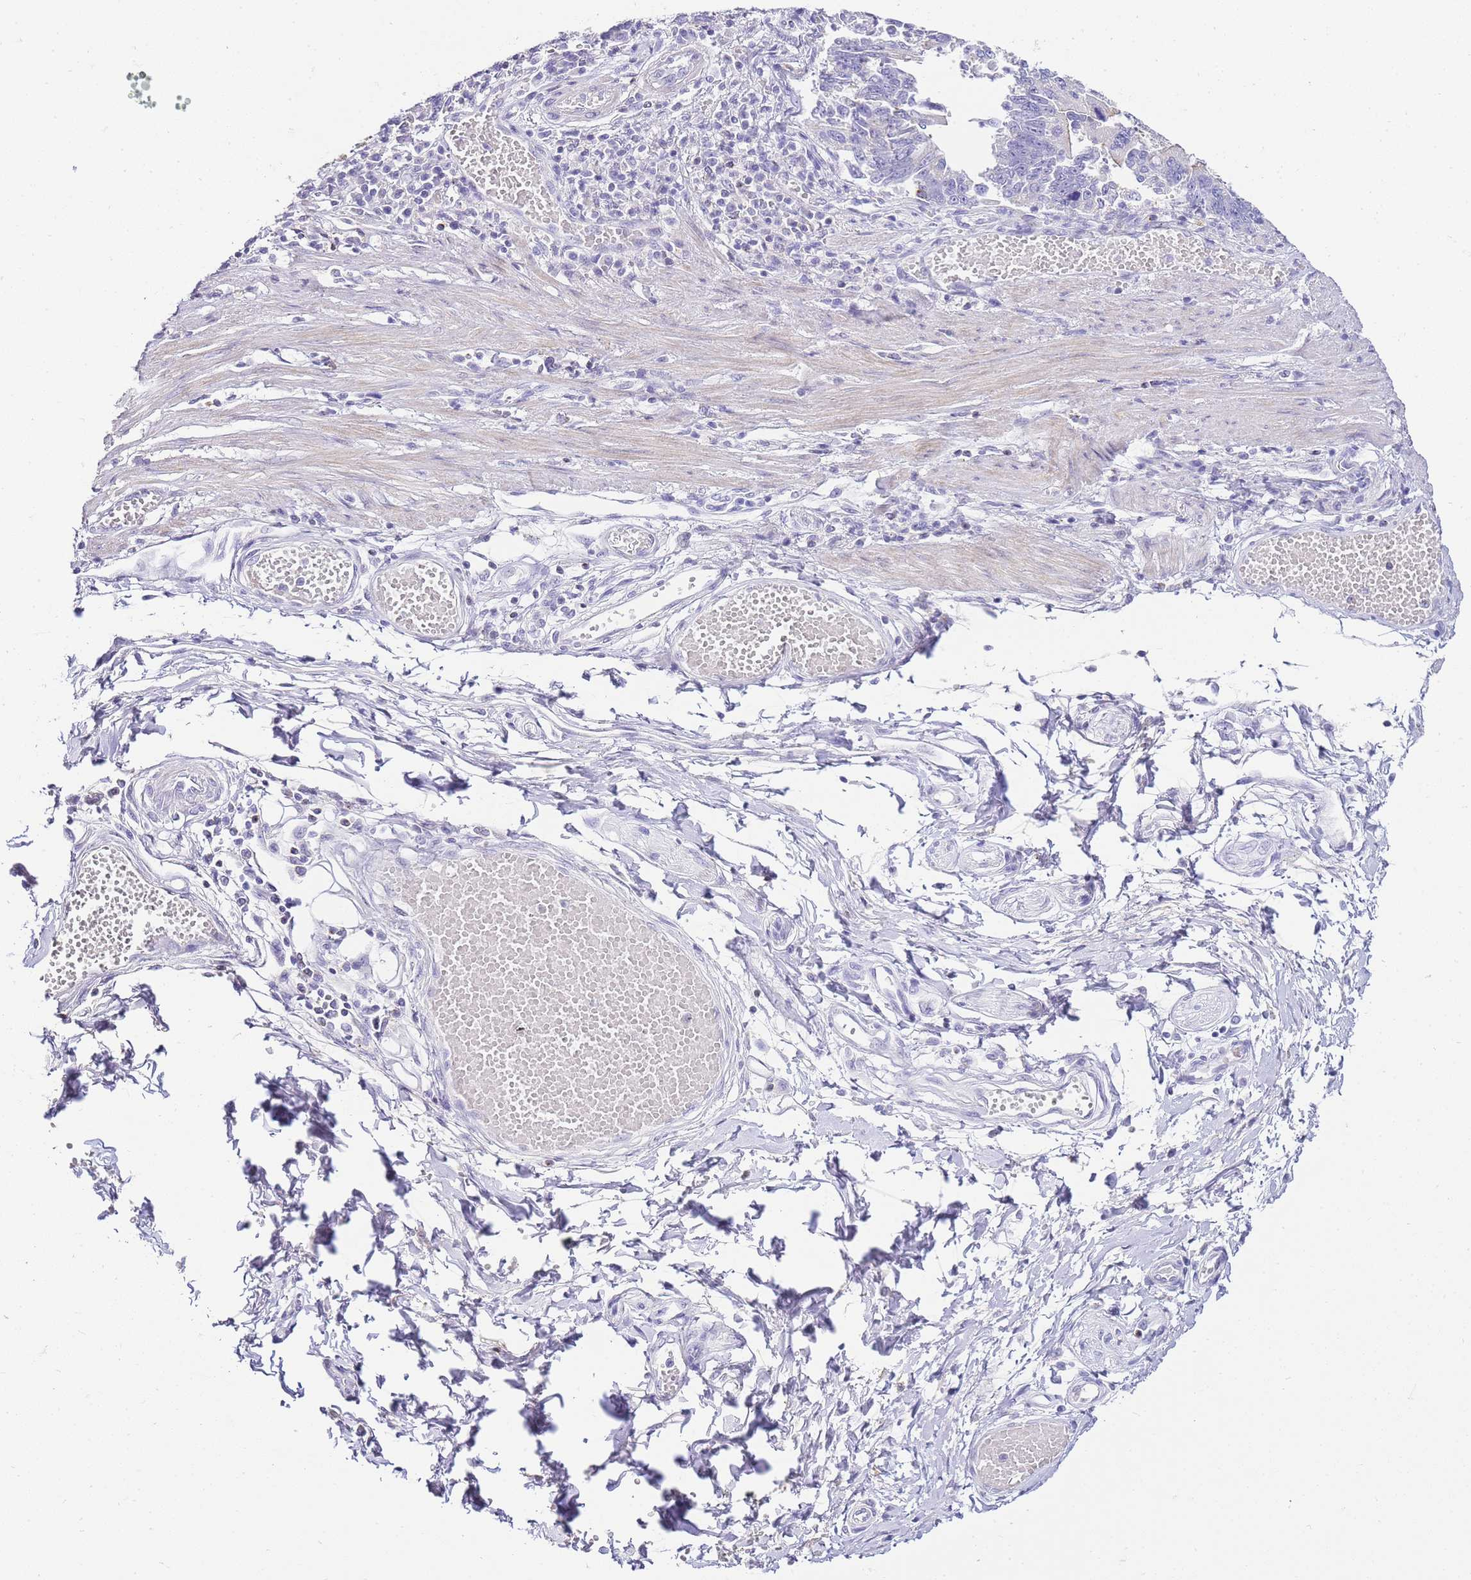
{"staining": {"intensity": "negative", "quantity": "none", "location": "none"}, "tissue": "stomach cancer", "cell_type": "Tumor cells", "image_type": "cancer", "snomed": [{"axis": "morphology", "description": "Adenocarcinoma, NOS"}, {"axis": "topography", "description": "Stomach"}], "caption": "Tumor cells are negative for protein expression in human stomach cancer (adenocarcinoma).", "gene": "DPP4", "patient": {"sex": "male", "age": 59}}